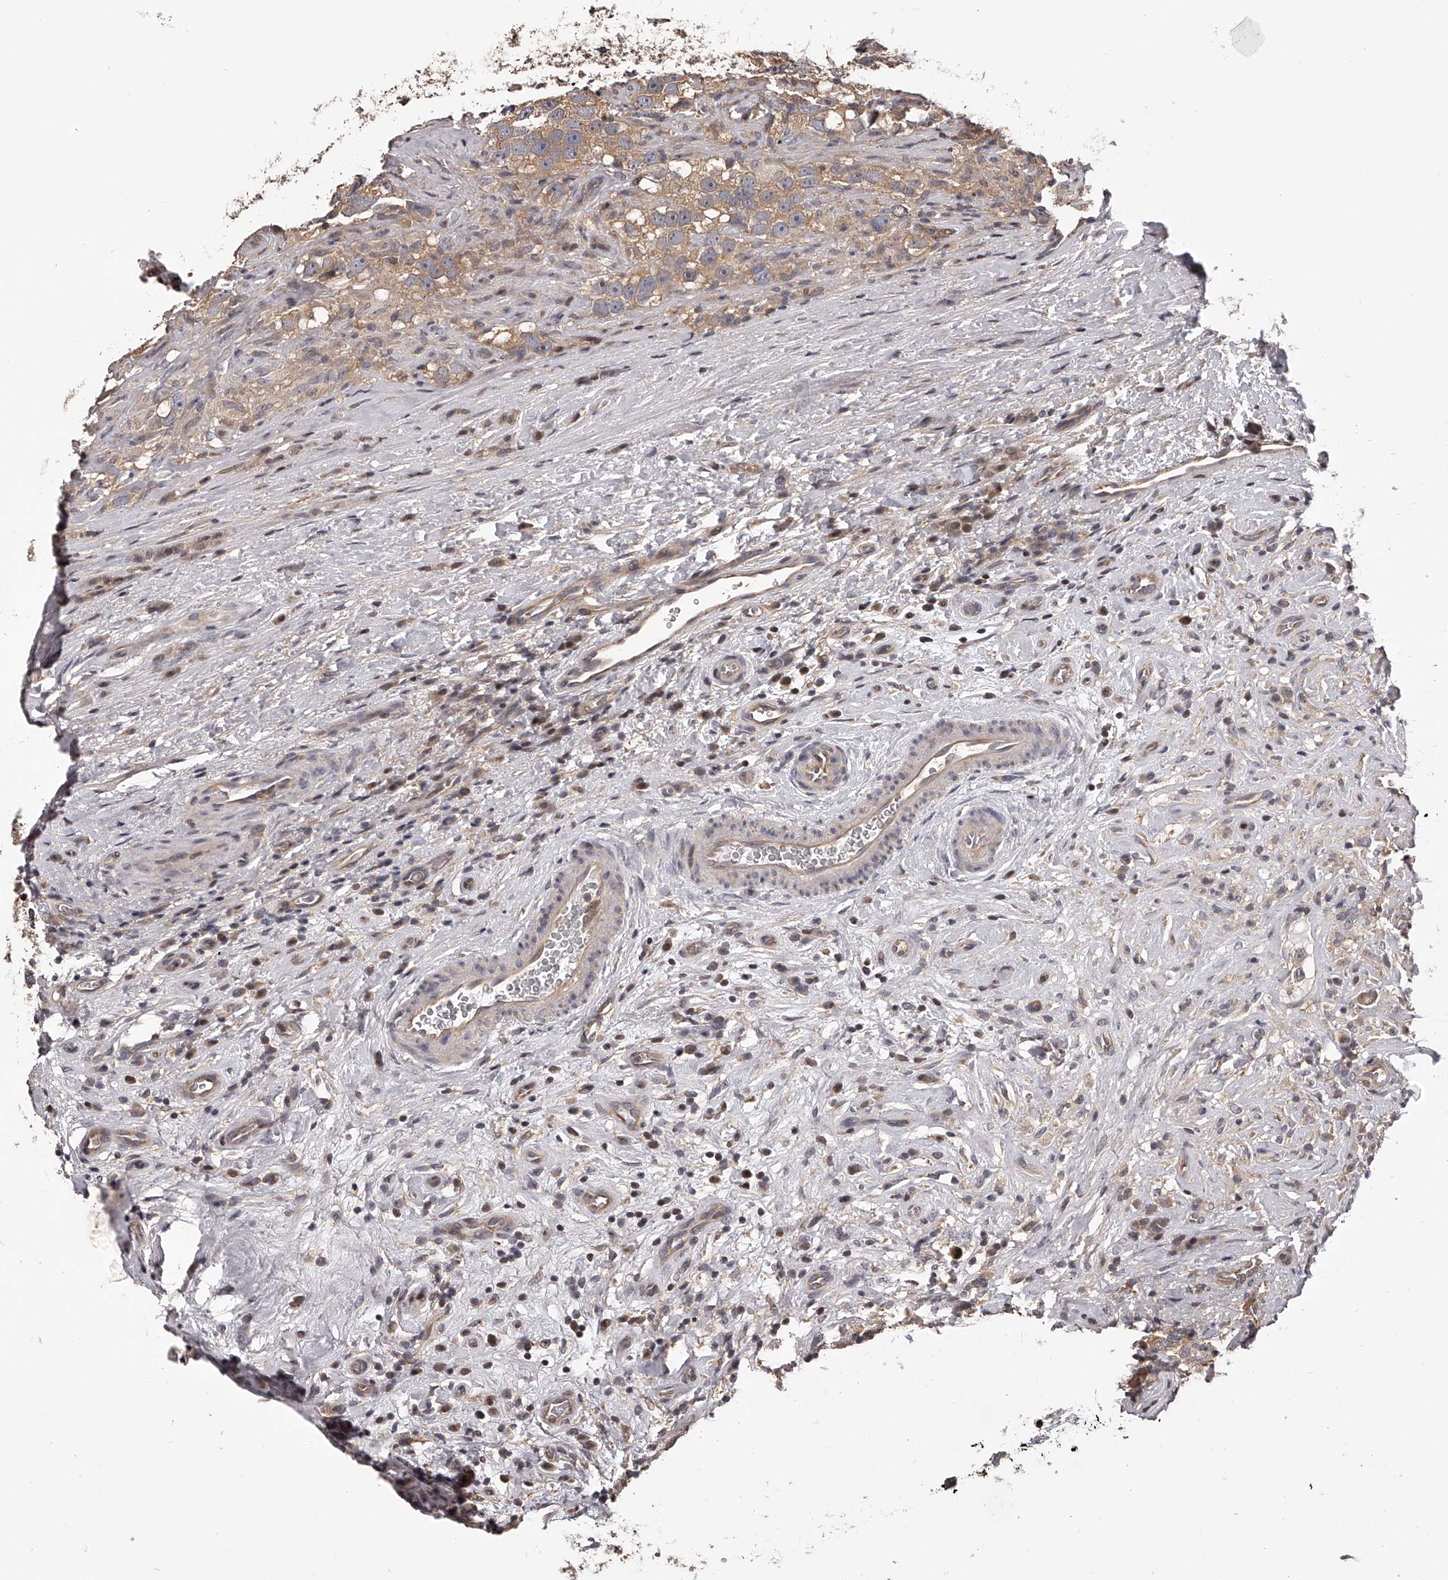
{"staining": {"intensity": "weak", "quantity": ">75%", "location": "cytoplasmic/membranous"}, "tissue": "testis cancer", "cell_type": "Tumor cells", "image_type": "cancer", "snomed": [{"axis": "morphology", "description": "Seminoma, NOS"}, {"axis": "topography", "description": "Testis"}], "caption": "Seminoma (testis) stained with DAB immunohistochemistry (IHC) shows low levels of weak cytoplasmic/membranous staining in about >75% of tumor cells.", "gene": "PFDN2", "patient": {"sex": "male", "age": 49}}